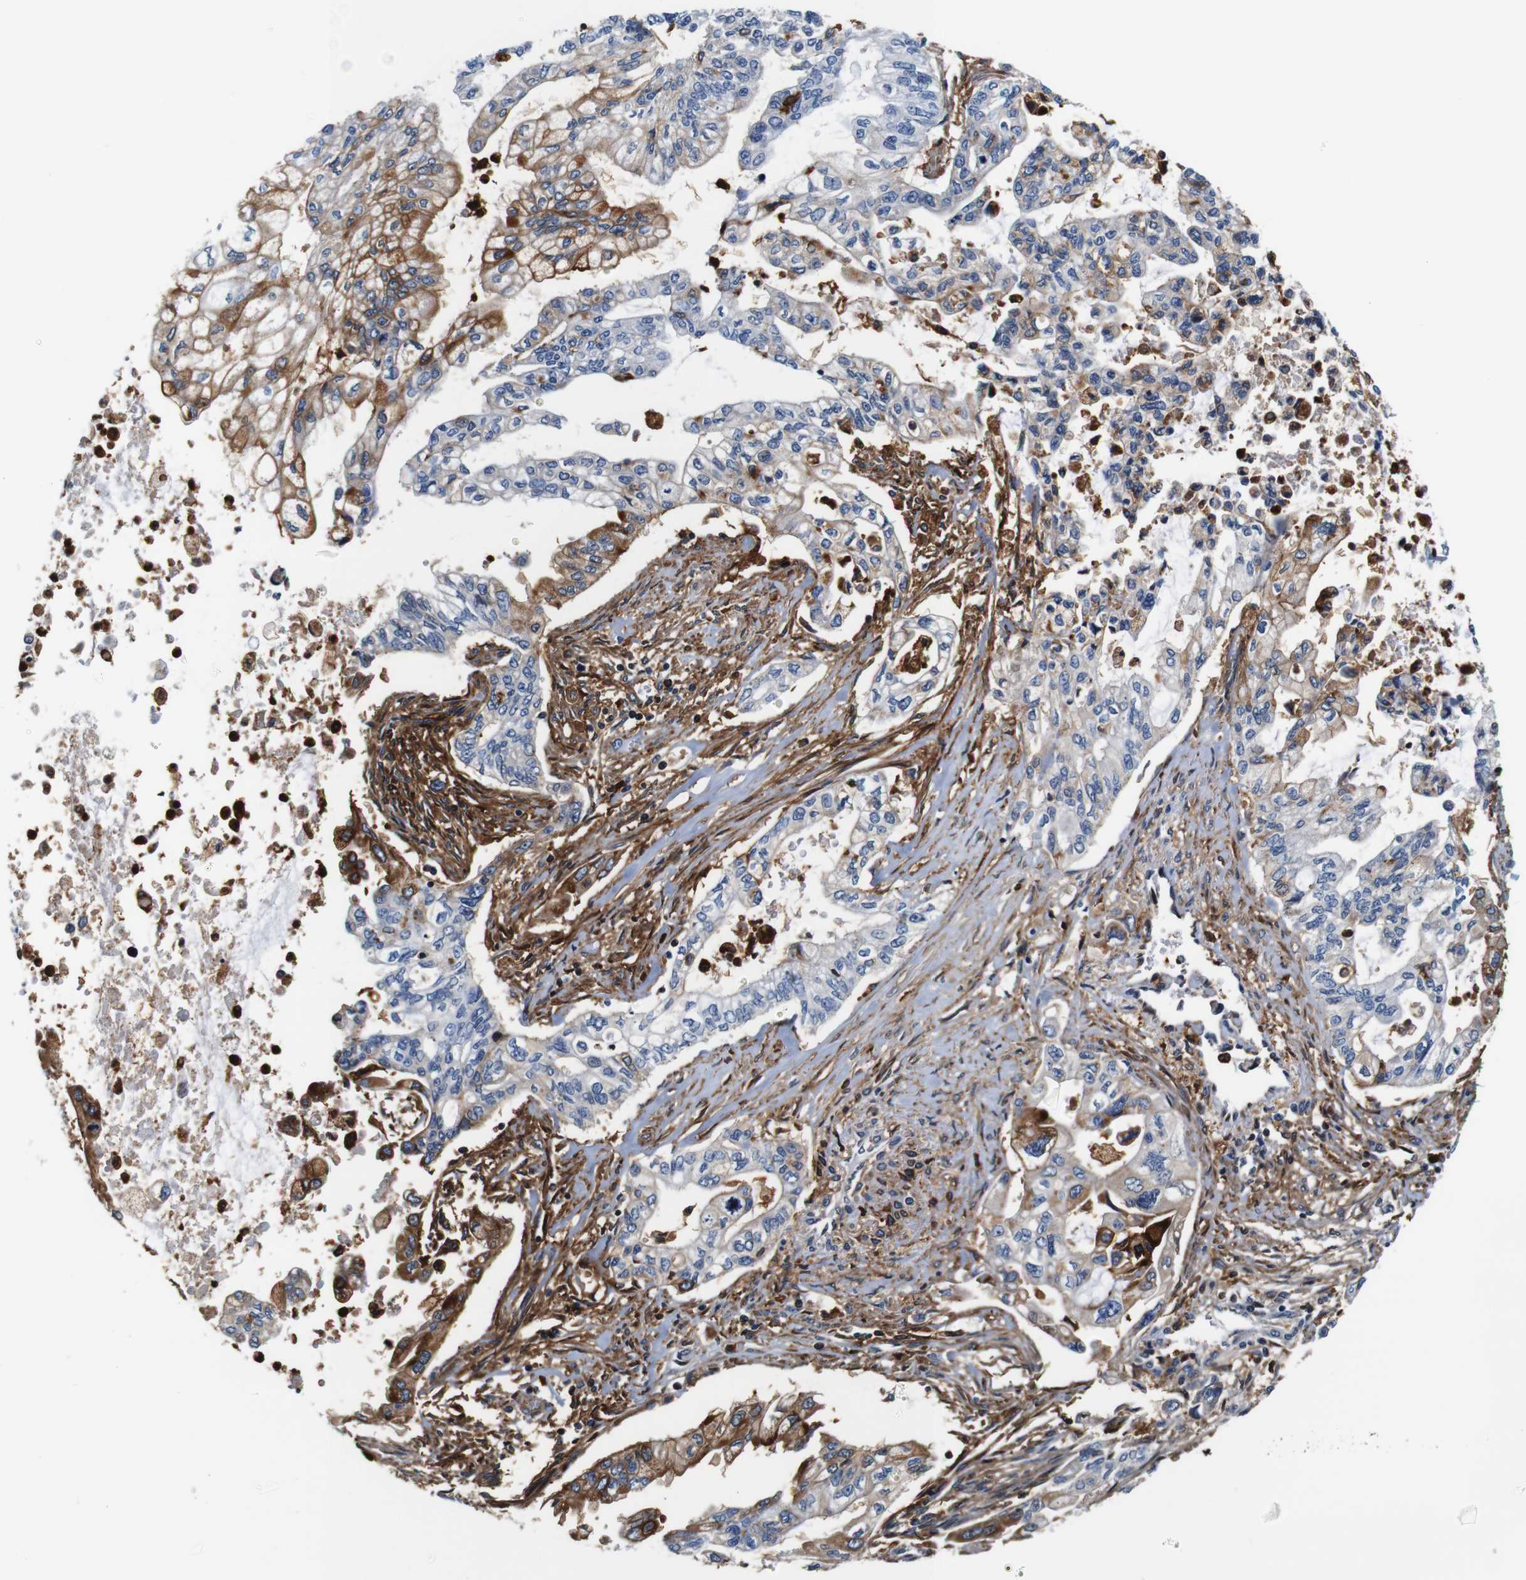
{"staining": {"intensity": "moderate", "quantity": "<25%", "location": "cytoplasmic/membranous"}, "tissue": "pancreatic cancer", "cell_type": "Tumor cells", "image_type": "cancer", "snomed": [{"axis": "morphology", "description": "Normal tissue, NOS"}, {"axis": "topography", "description": "Pancreas"}], "caption": "Protein staining of pancreatic cancer tissue shows moderate cytoplasmic/membranous positivity in about <25% of tumor cells.", "gene": "ANXA1", "patient": {"sex": "male", "age": 42}}